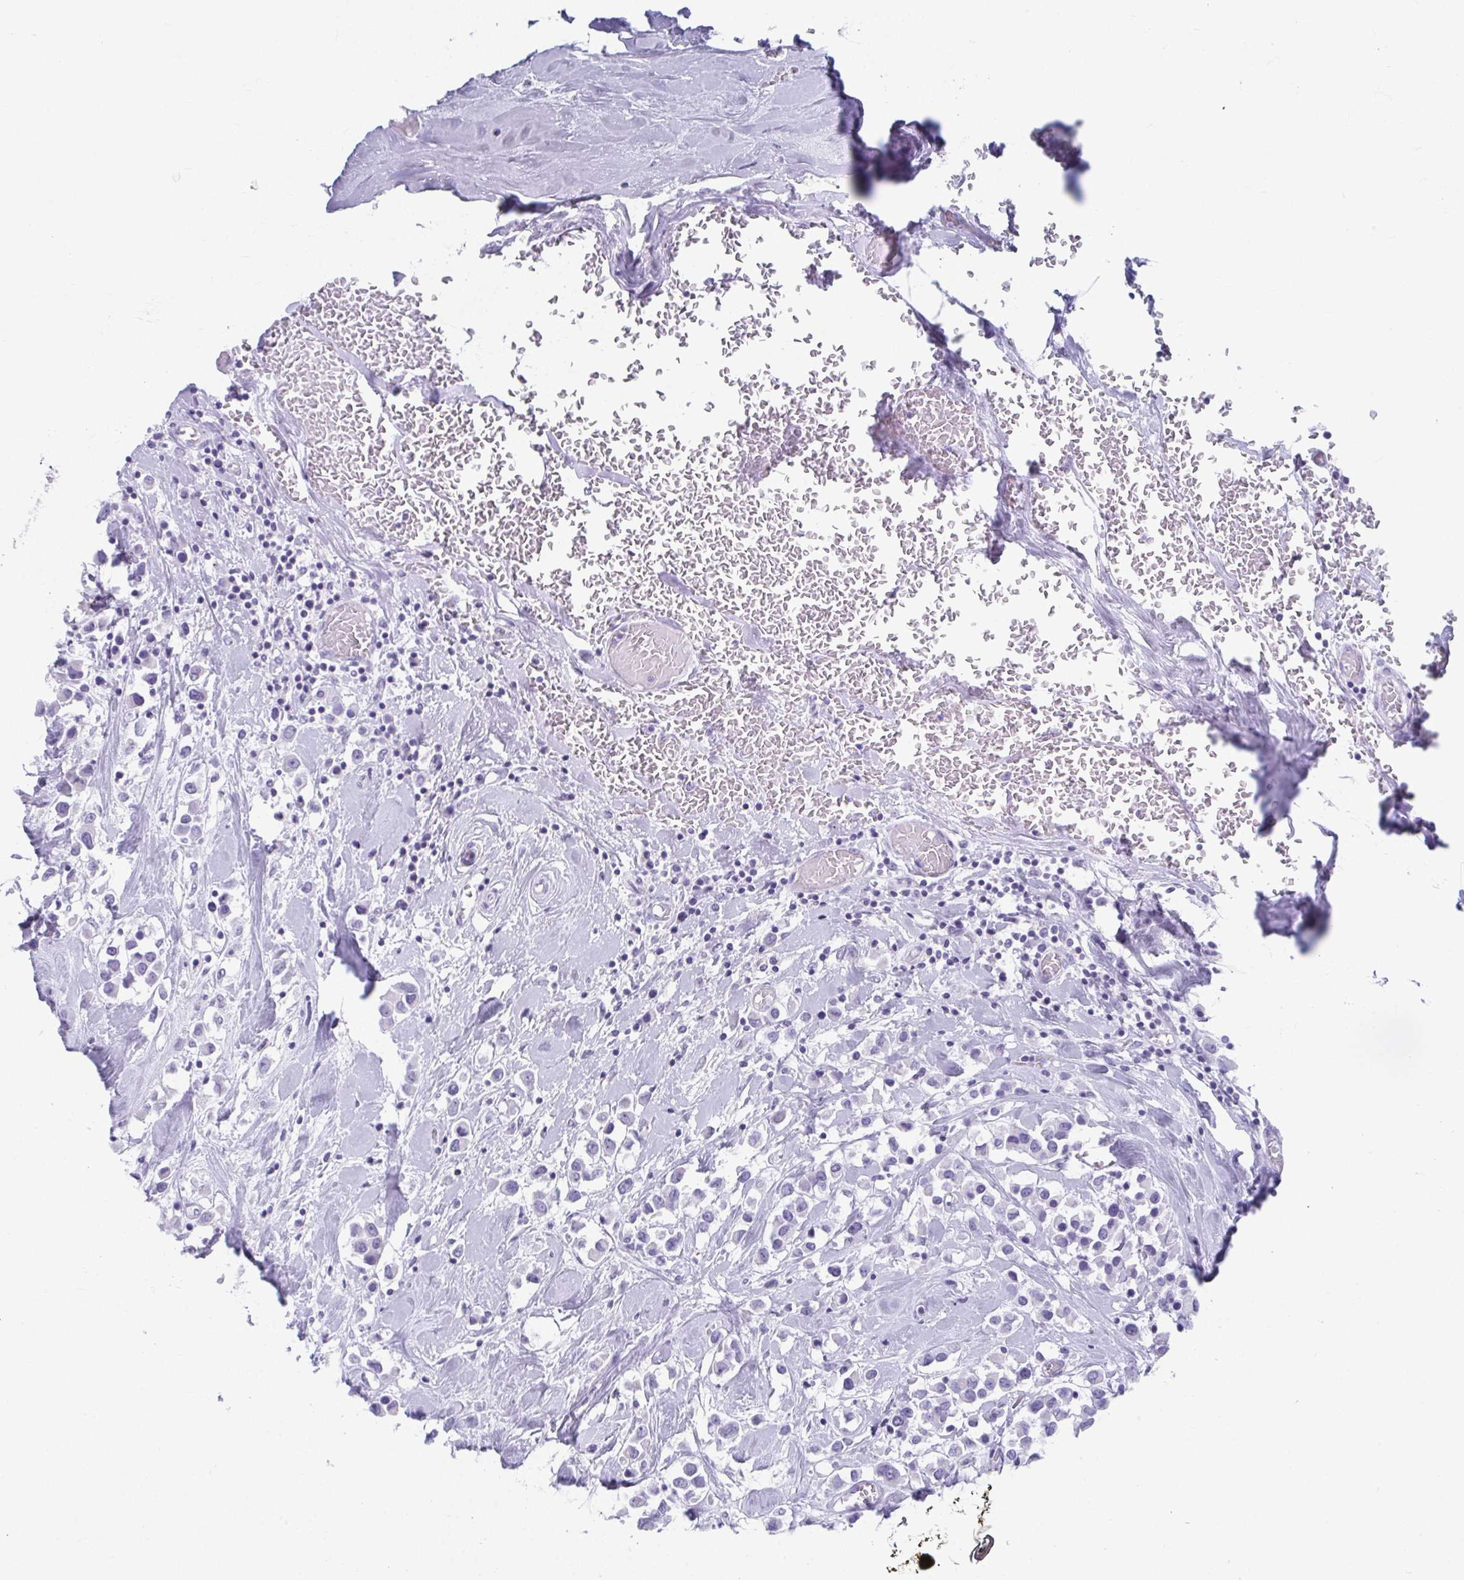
{"staining": {"intensity": "negative", "quantity": "none", "location": "none"}, "tissue": "breast cancer", "cell_type": "Tumor cells", "image_type": "cancer", "snomed": [{"axis": "morphology", "description": "Duct carcinoma"}, {"axis": "topography", "description": "Breast"}], "caption": "This is an IHC histopathology image of breast cancer (intraductal carcinoma). There is no expression in tumor cells.", "gene": "GHRL", "patient": {"sex": "female", "age": 61}}